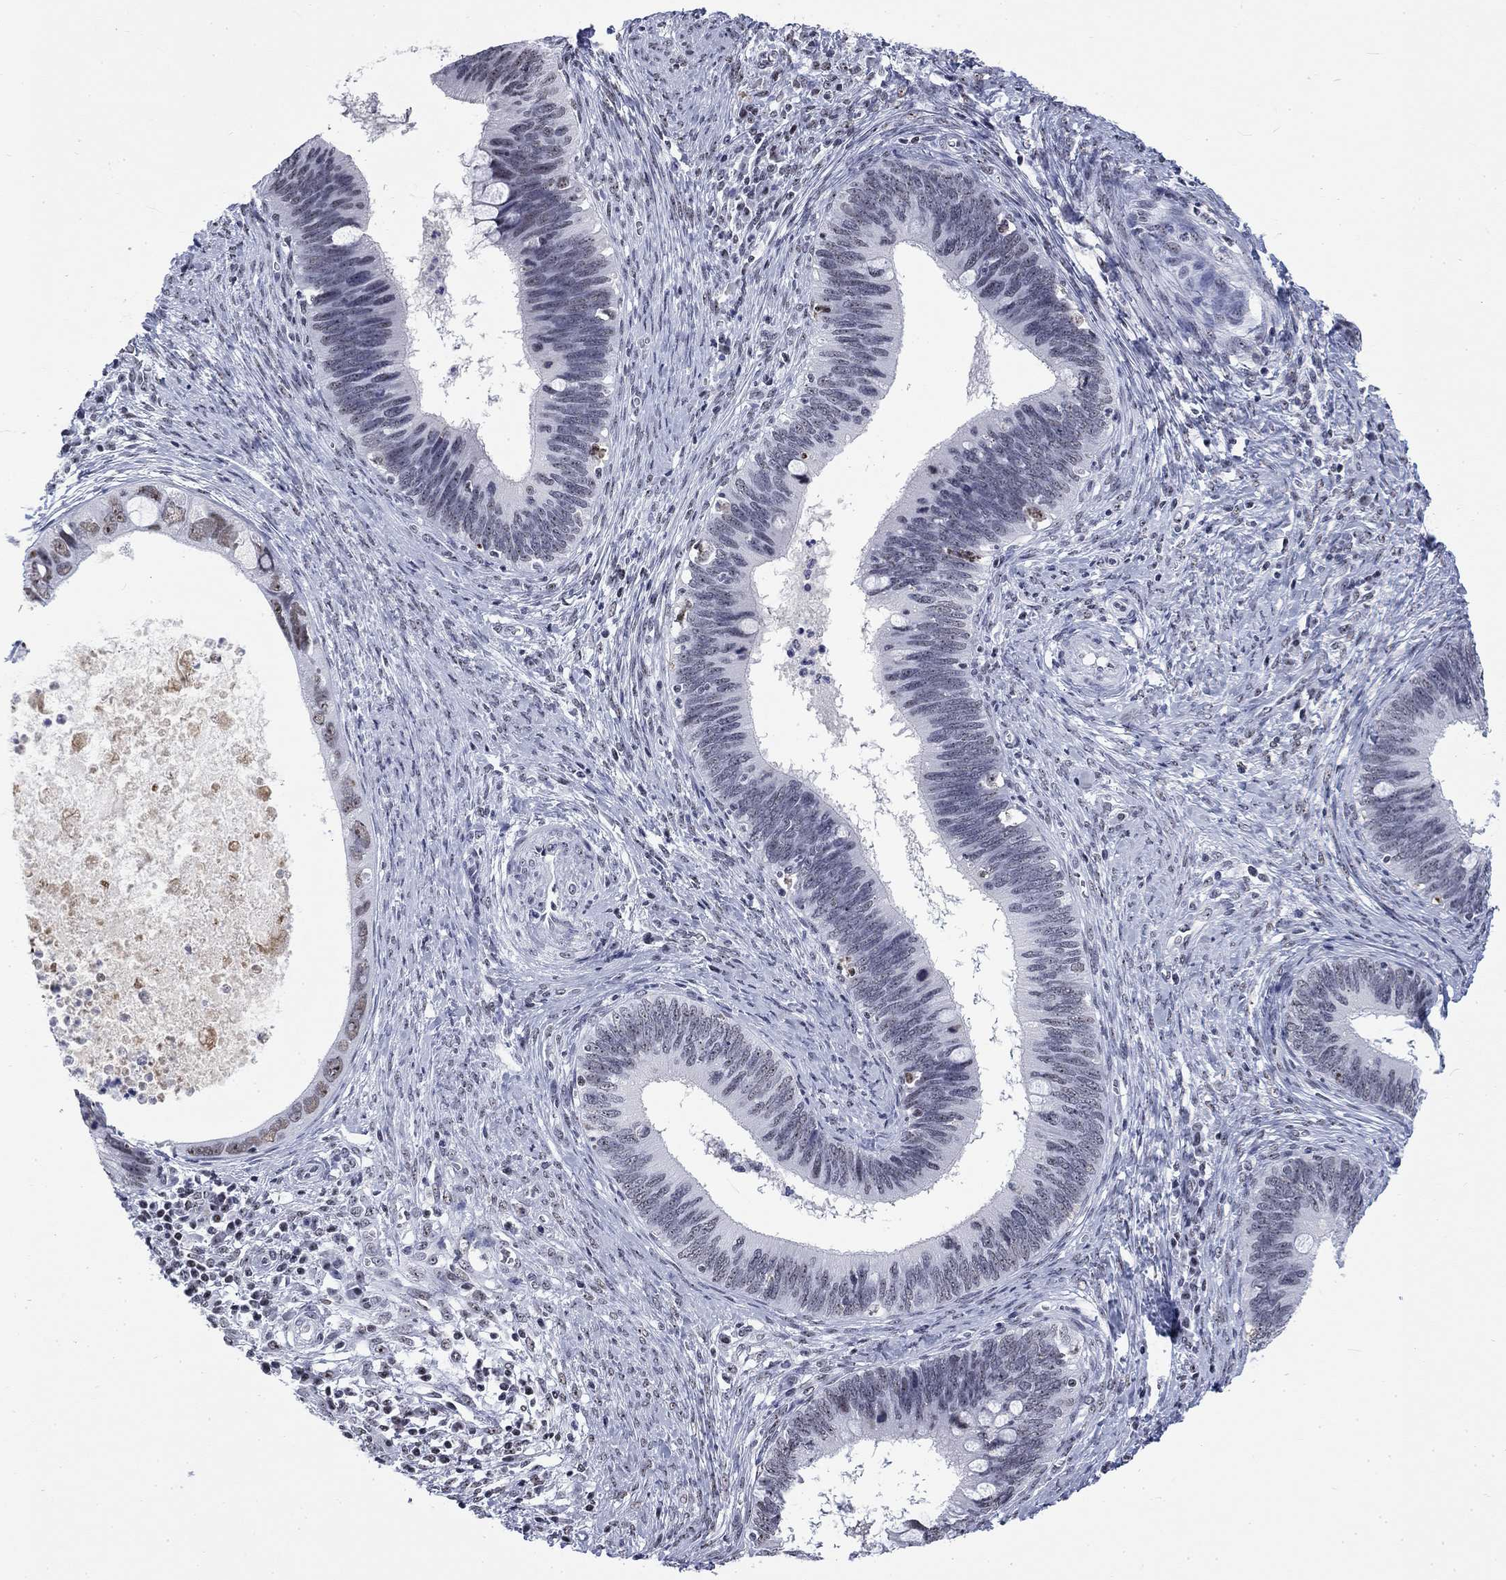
{"staining": {"intensity": "negative", "quantity": "none", "location": "none"}, "tissue": "cervical cancer", "cell_type": "Tumor cells", "image_type": "cancer", "snomed": [{"axis": "morphology", "description": "Adenocarcinoma, NOS"}, {"axis": "topography", "description": "Cervix"}], "caption": "Cervical cancer (adenocarcinoma) was stained to show a protein in brown. There is no significant expression in tumor cells.", "gene": "CSRNP3", "patient": {"sex": "female", "age": 42}}